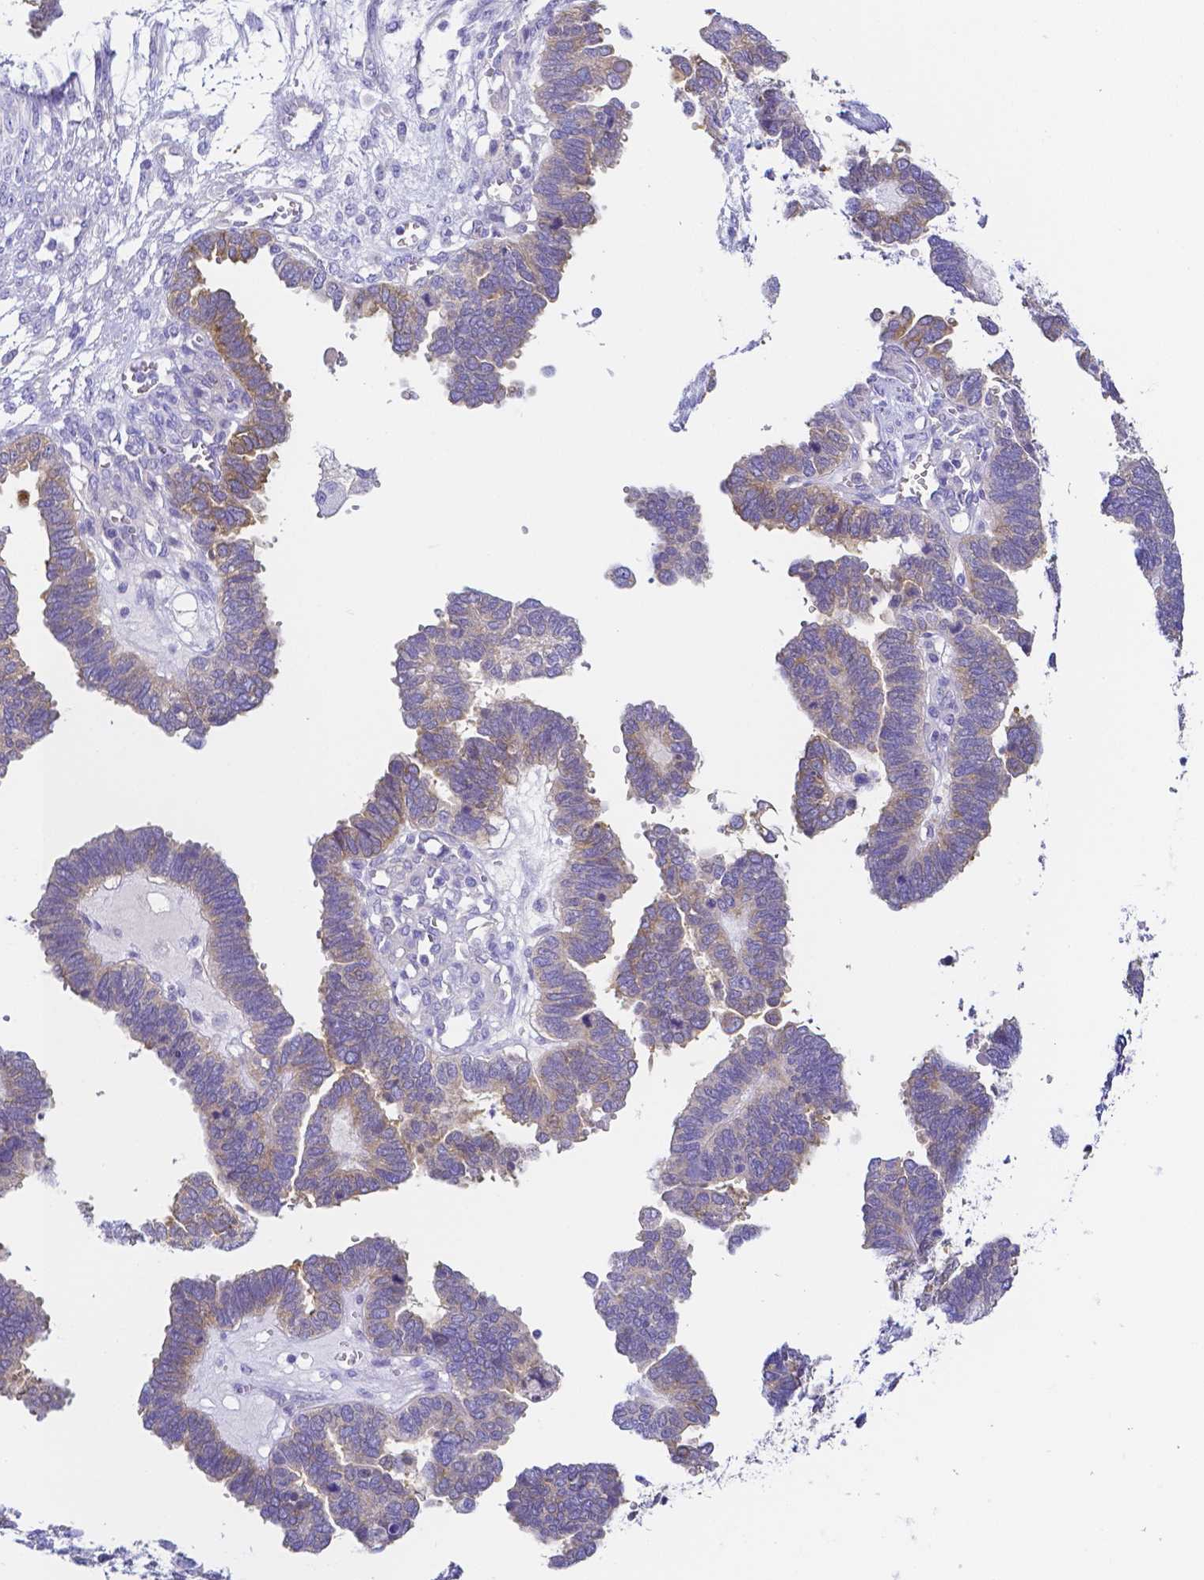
{"staining": {"intensity": "weak", "quantity": "<25%", "location": "cytoplasmic/membranous"}, "tissue": "ovarian cancer", "cell_type": "Tumor cells", "image_type": "cancer", "snomed": [{"axis": "morphology", "description": "Cystadenocarcinoma, serous, NOS"}, {"axis": "topography", "description": "Ovary"}], "caption": "This is an immunohistochemistry image of human ovarian cancer (serous cystadenocarcinoma). There is no positivity in tumor cells.", "gene": "PKP3", "patient": {"sex": "female", "age": 51}}